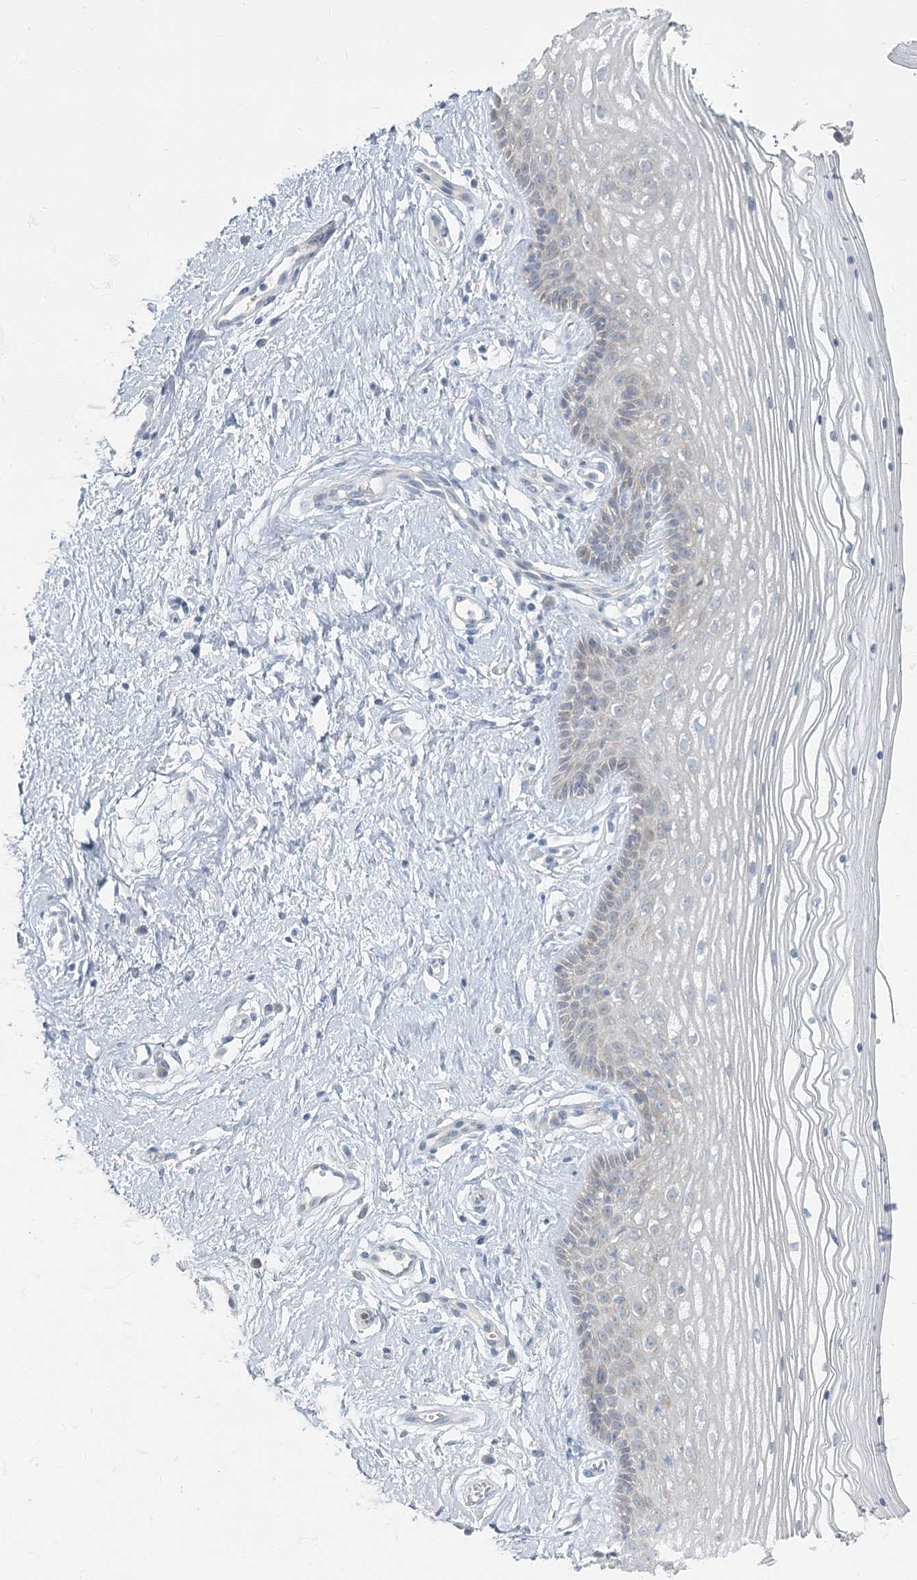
{"staining": {"intensity": "negative", "quantity": "none", "location": "none"}, "tissue": "vagina", "cell_type": "Squamous epithelial cells", "image_type": "normal", "snomed": [{"axis": "morphology", "description": "Normal tissue, NOS"}, {"axis": "topography", "description": "Vagina"}], "caption": "Immunohistochemistry micrograph of benign vagina: human vagina stained with DAB exhibits no significant protein expression in squamous epithelial cells. (Immunohistochemistry, brightfield microscopy, high magnification).", "gene": "FAM110C", "patient": {"sex": "female", "age": 46}}